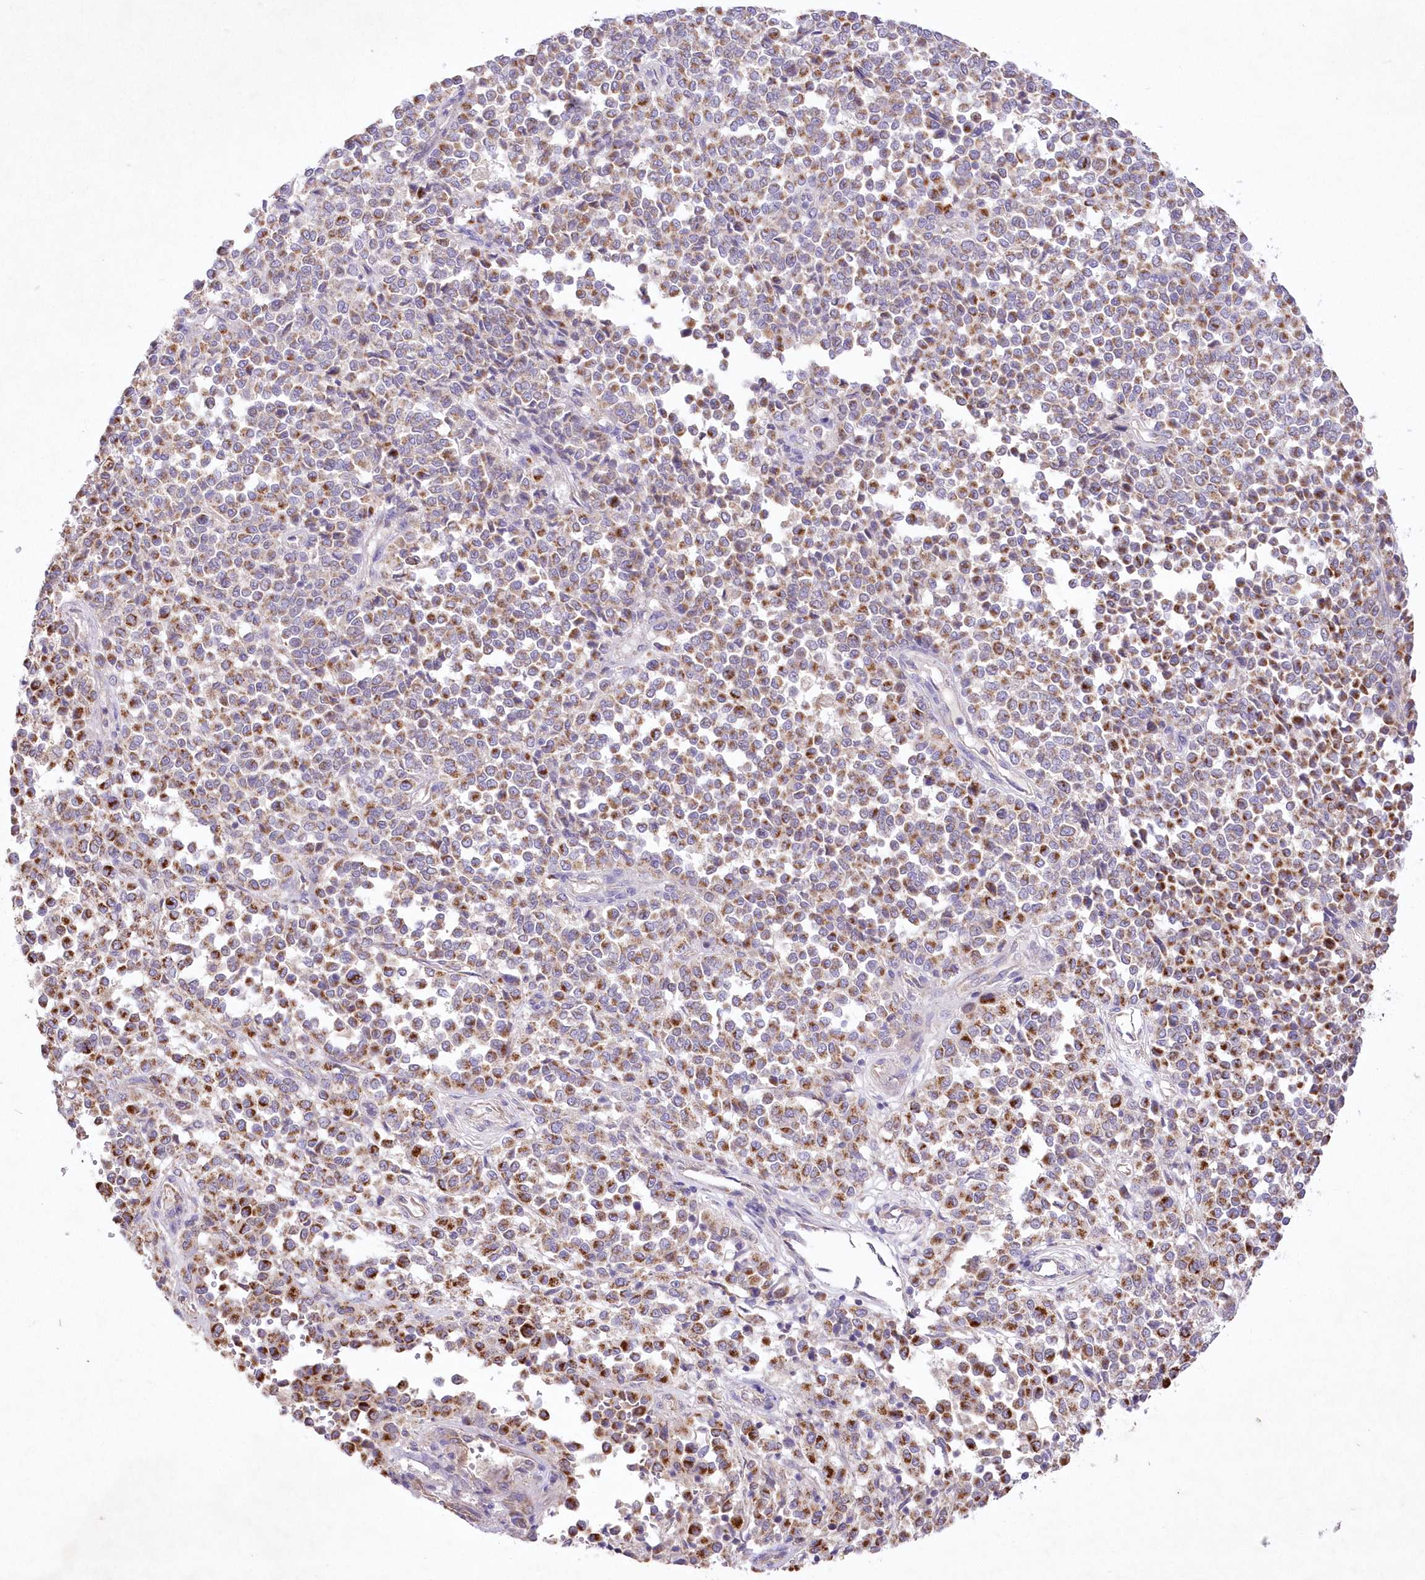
{"staining": {"intensity": "moderate", "quantity": ">75%", "location": "cytoplasmic/membranous"}, "tissue": "melanoma", "cell_type": "Tumor cells", "image_type": "cancer", "snomed": [{"axis": "morphology", "description": "Malignant melanoma, Metastatic site"}, {"axis": "topography", "description": "Pancreas"}], "caption": "Malignant melanoma (metastatic site) was stained to show a protein in brown. There is medium levels of moderate cytoplasmic/membranous staining in about >75% of tumor cells. (IHC, brightfield microscopy, high magnification).", "gene": "ITSN2", "patient": {"sex": "female", "age": 30}}